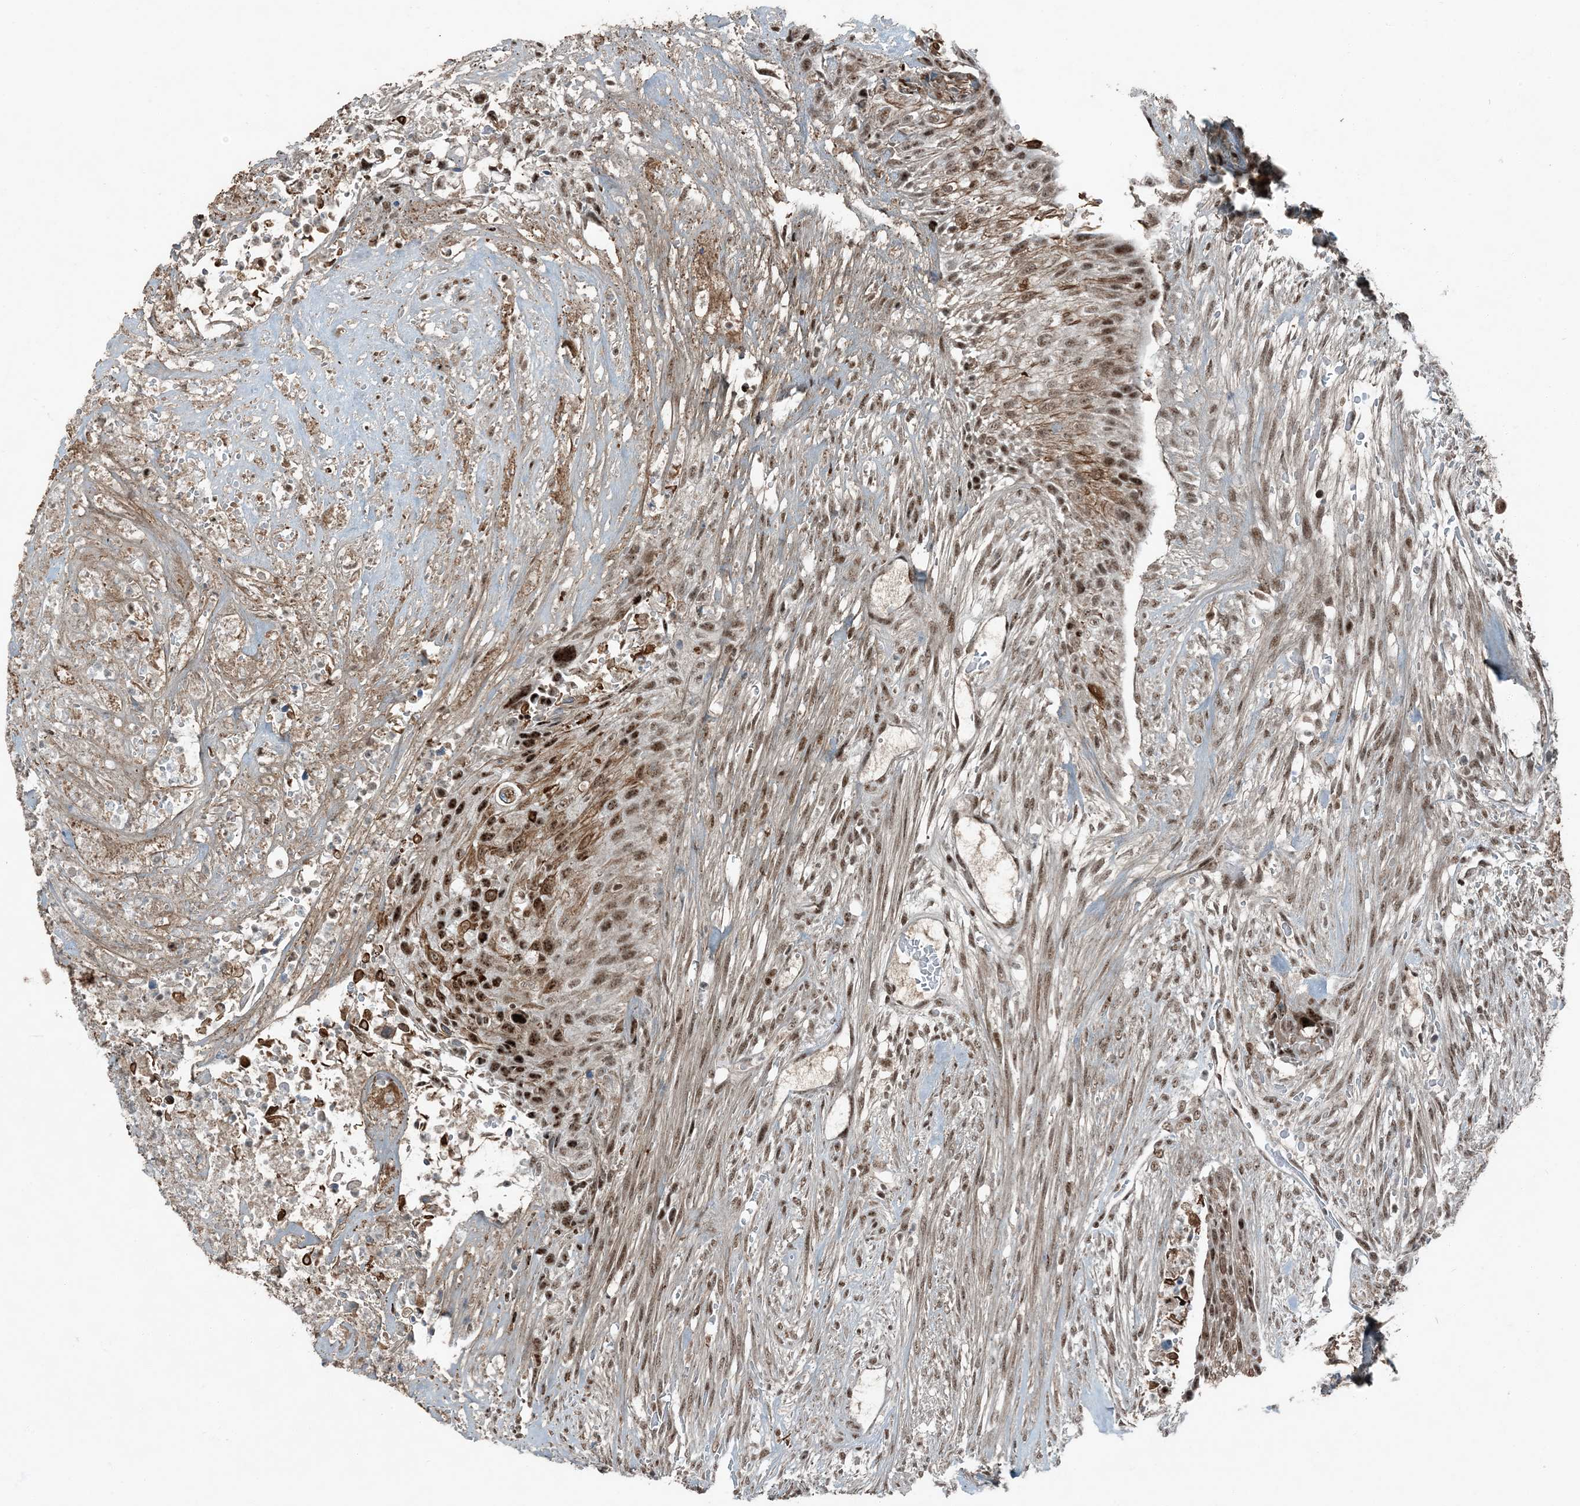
{"staining": {"intensity": "moderate", "quantity": ">75%", "location": "cytoplasmic/membranous,nuclear"}, "tissue": "urothelial cancer", "cell_type": "Tumor cells", "image_type": "cancer", "snomed": [{"axis": "morphology", "description": "Urothelial carcinoma, High grade"}, {"axis": "topography", "description": "Urinary bladder"}], "caption": "Urothelial cancer stained with a protein marker displays moderate staining in tumor cells.", "gene": "TADA2B", "patient": {"sex": "male", "age": 35}}